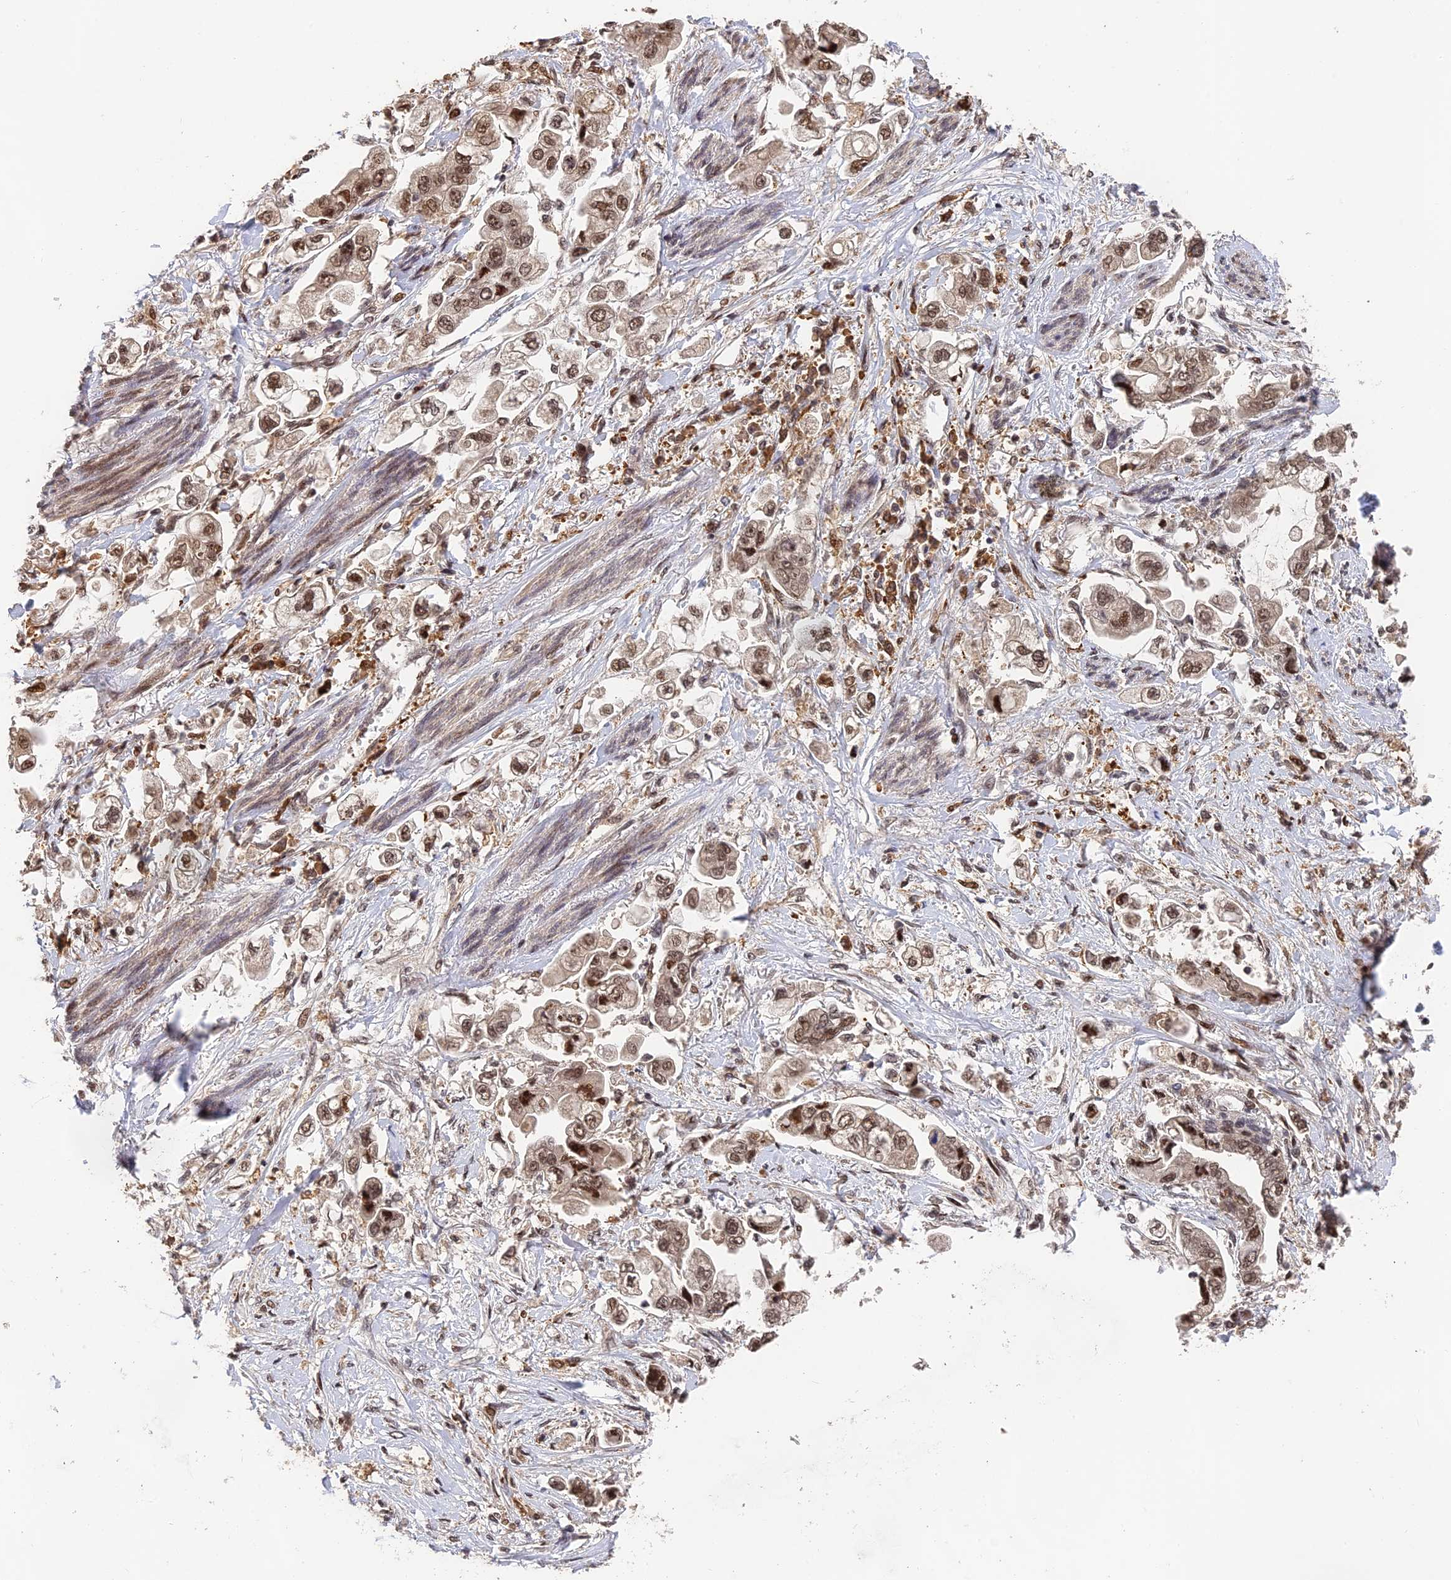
{"staining": {"intensity": "moderate", "quantity": ">75%", "location": "nuclear"}, "tissue": "stomach cancer", "cell_type": "Tumor cells", "image_type": "cancer", "snomed": [{"axis": "morphology", "description": "Adenocarcinoma, NOS"}, {"axis": "topography", "description": "Stomach"}], "caption": "Immunohistochemical staining of stomach cancer (adenocarcinoma) demonstrates moderate nuclear protein positivity in approximately >75% of tumor cells.", "gene": "OSBPL1A", "patient": {"sex": "male", "age": 62}}